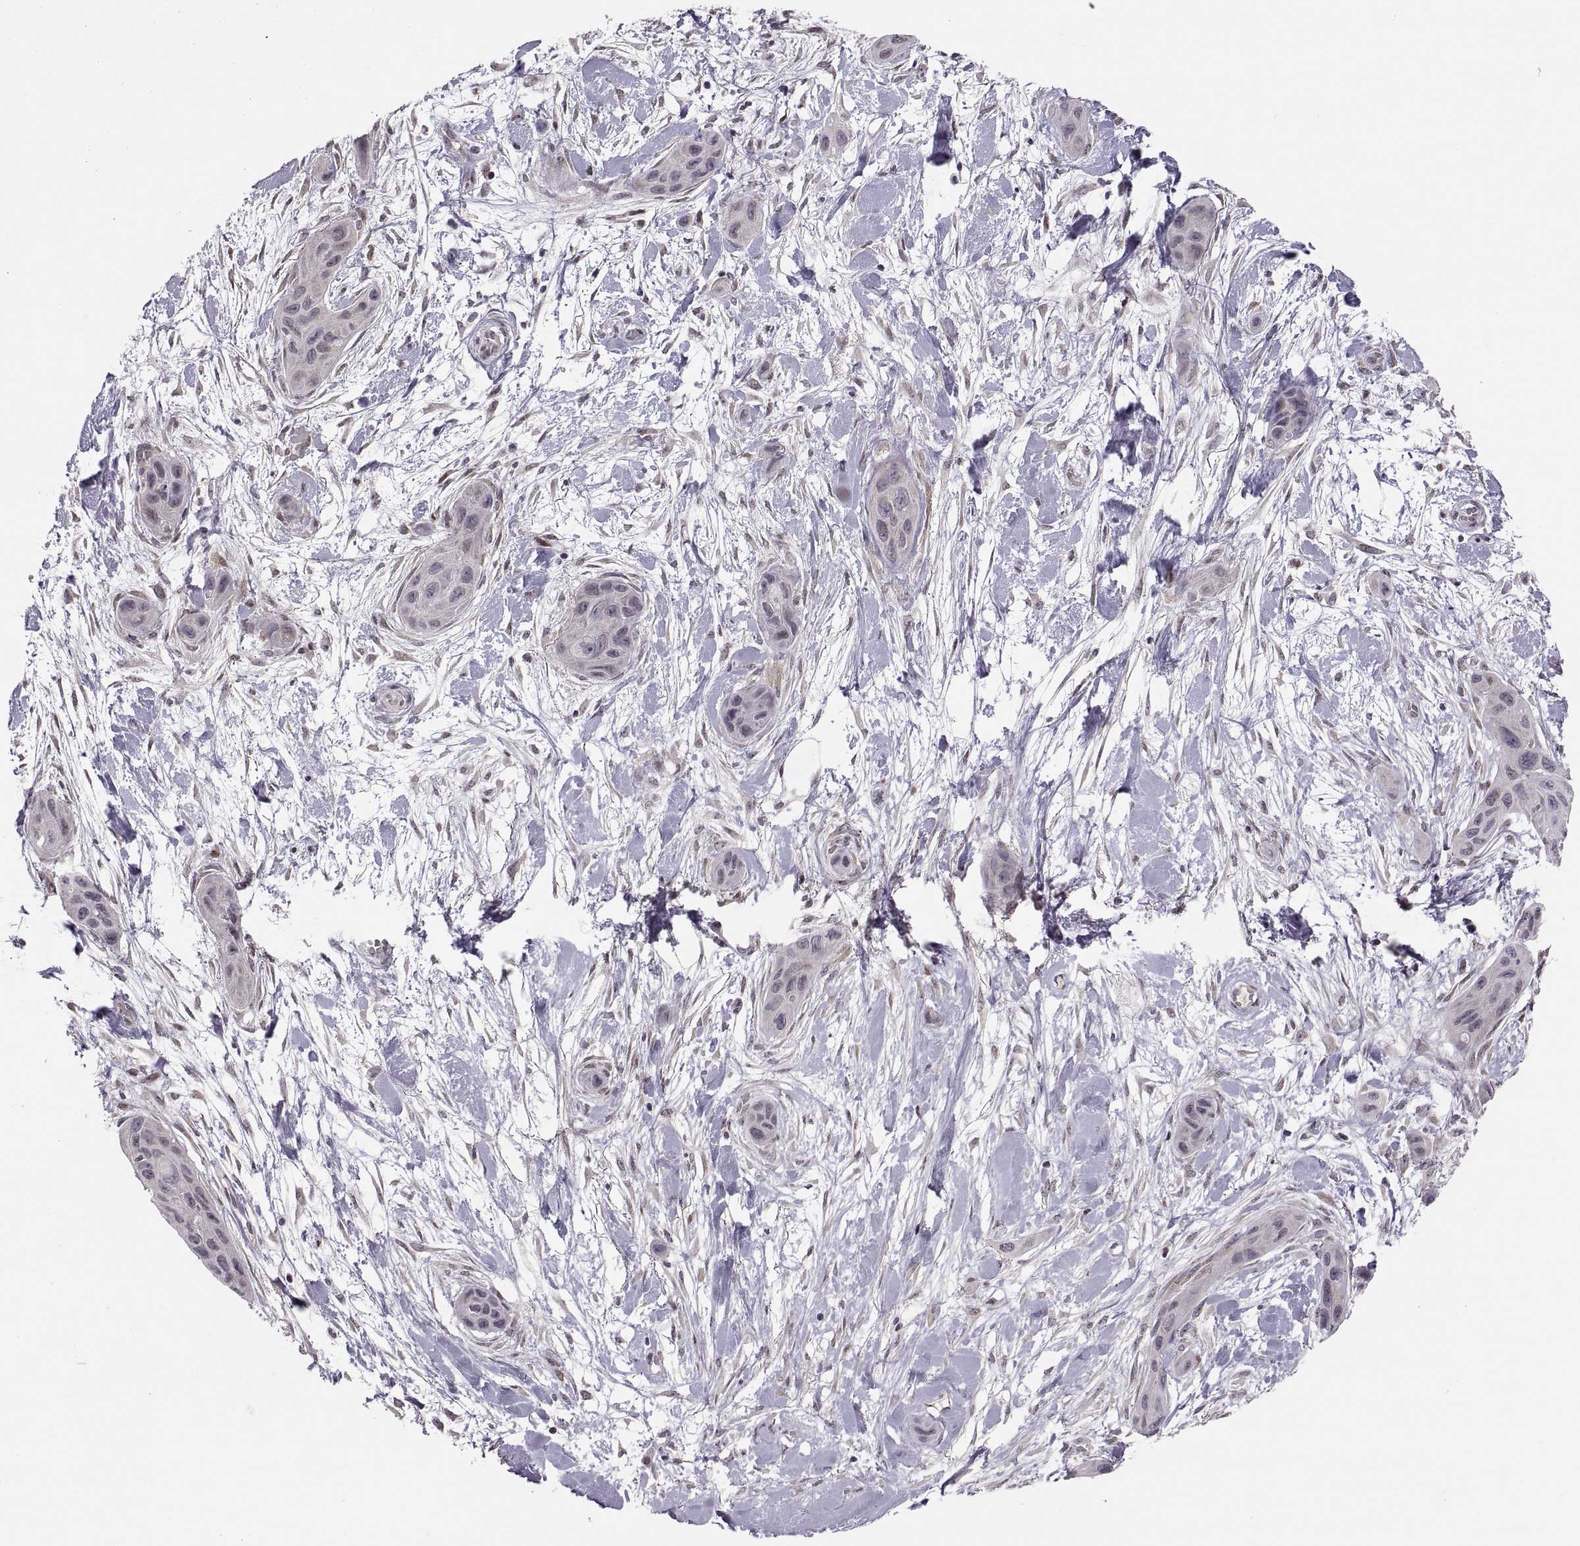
{"staining": {"intensity": "negative", "quantity": "none", "location": "none"}, "tissue": "skin cancer", "cell_type": "Tumor cells", "image_type": "cancer", "snomed": [{"axis": "morphology", "description": "Squamous cell carcinoma, NOS"}, {"axis": "topography", "description": "Skin"}], "caption": "Squamous cell carcinoma (skin) was stained to show a protein in brown. There is no significant staining in tumor cells. (Brightfield microscopy of DAB IHC at high magnification).", "gene": "SNAI1", "patient": {"sex": "male", "age": 79}}